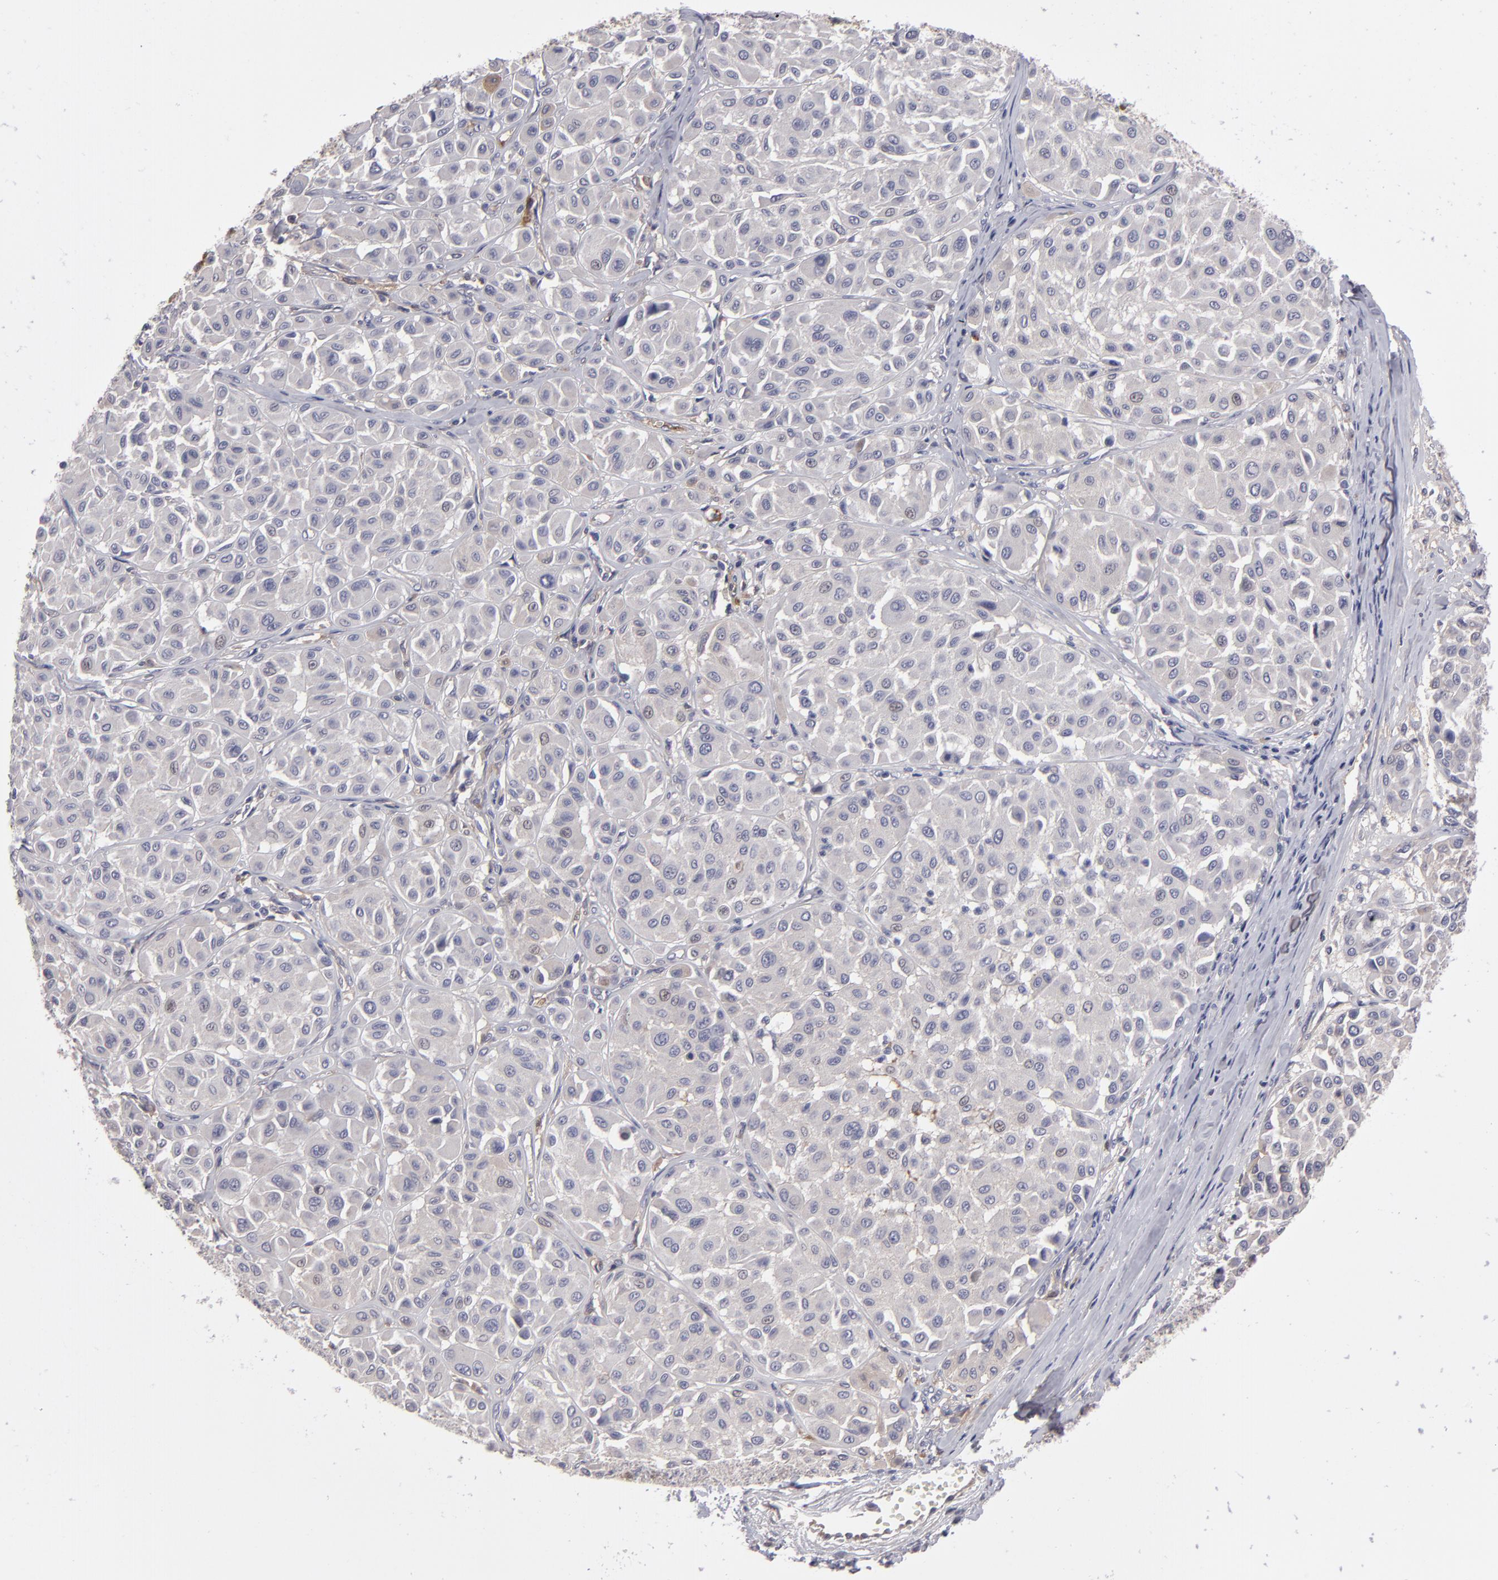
{"staining": {"intensity": "negative", "quantity": "none", "location": "none"}, "tissue": "melanoma", "cell_type": "Tumor cells", "image_type": "cancer", "snomed": [{"axis": "morphology", "description": "Malignant melanoma, Metastatic site"}, {"axis": "topography", "description": "Soft tissue"}], "caption": "Immunohistochemical staining of human malignant melanoma (metastatic site) displays no significant staining in tumor cells.", "gene": "ITIH4", "patient": {"sex": "male", "age": 41}}